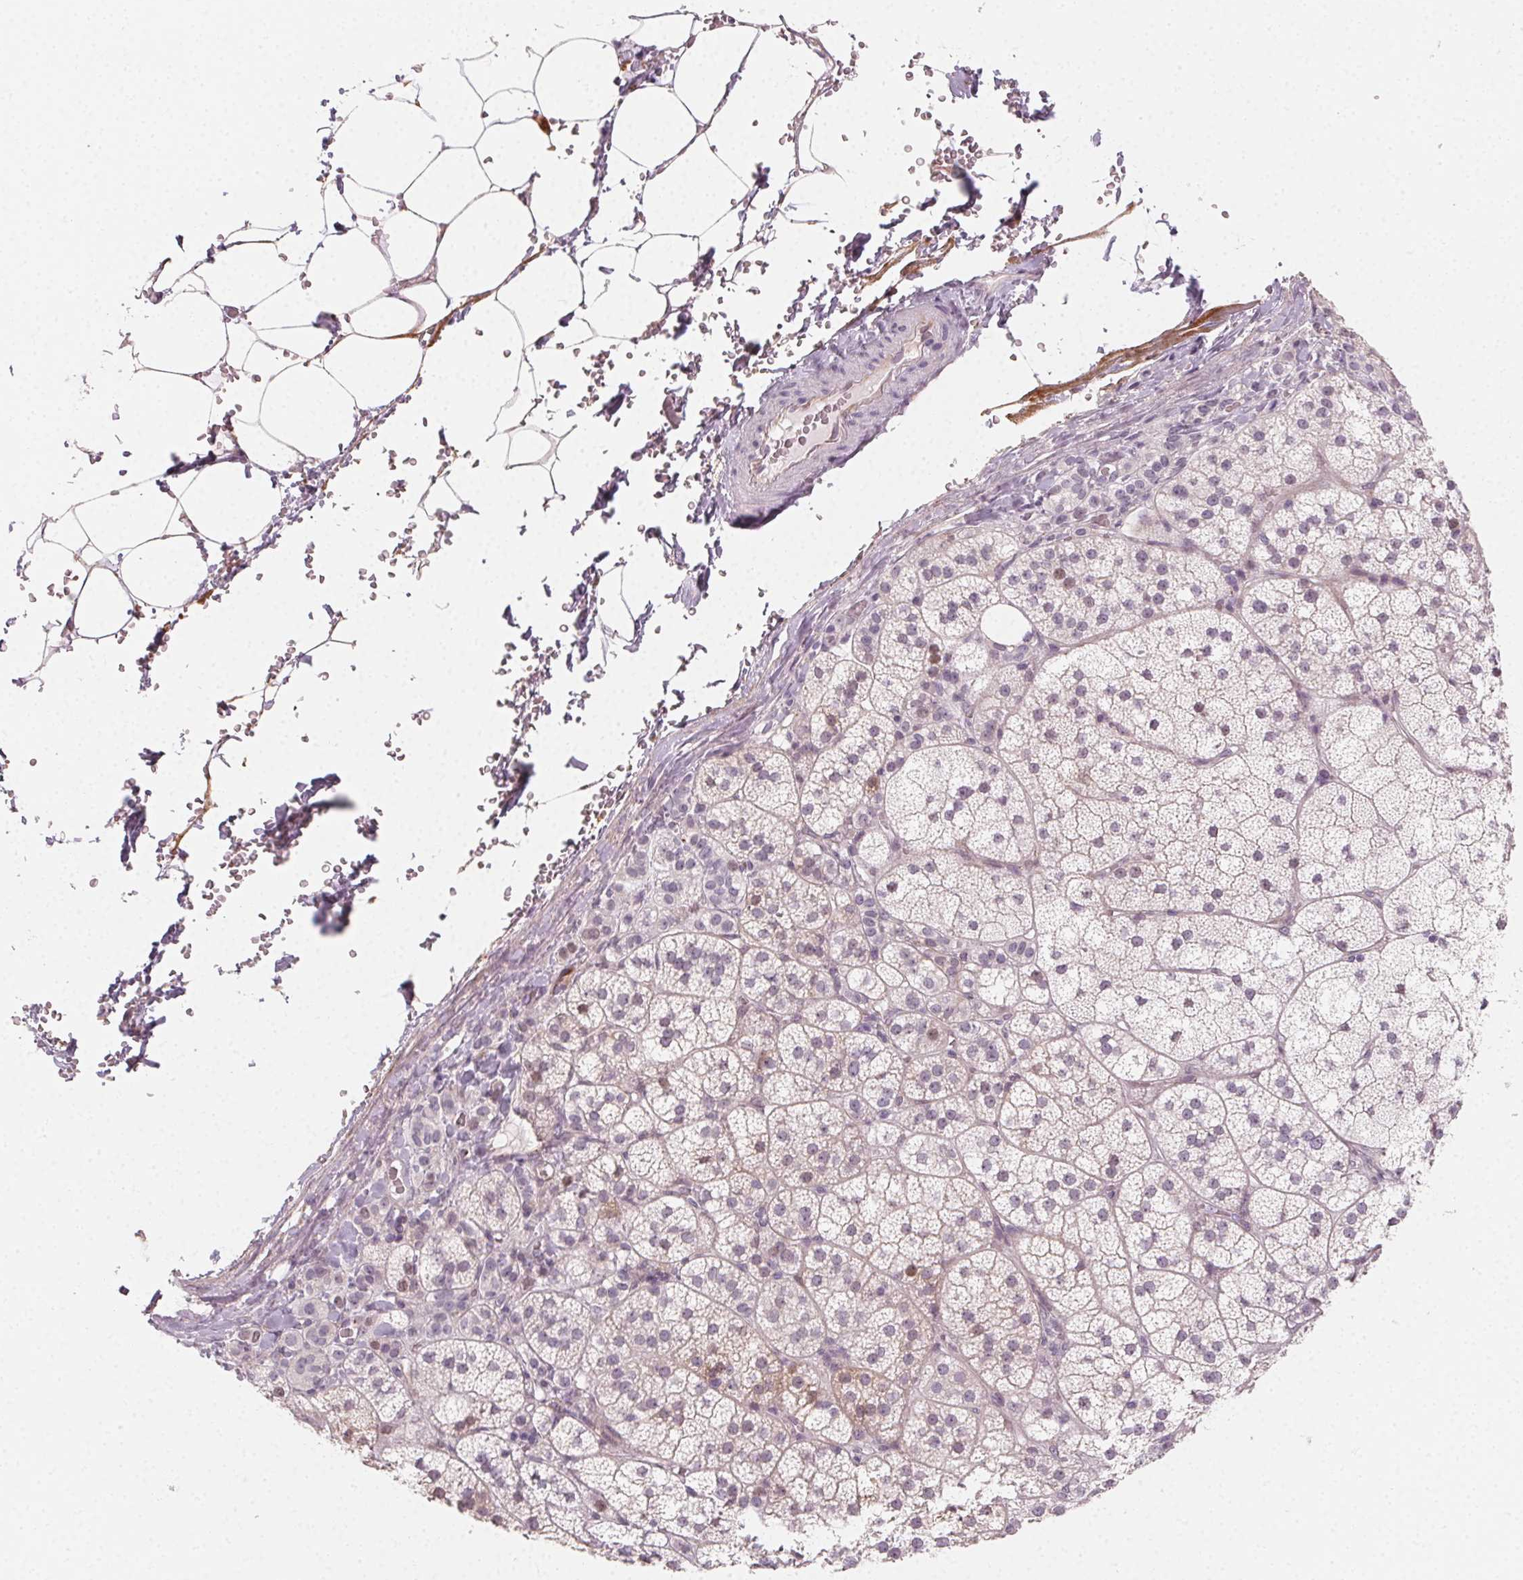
{"staining": {"intensity": "negative", "quantity": "none", "location": "none"}, "tissue": "adrenal gland", "cell_type": "Glandular cells", "image_type": "normal", "snomed": [{"axis": "morphology", "description": "Normal tissue, NOS"}, {"axis": "topography", "description": "Adrenal gland"}], "caption": "Immunohistochemical staining of unremarkable adrenal gland exhibits no significant expression in glandular cells.", "gene": "CCDC96", "patient": {"sex": "female", "age": 60}}